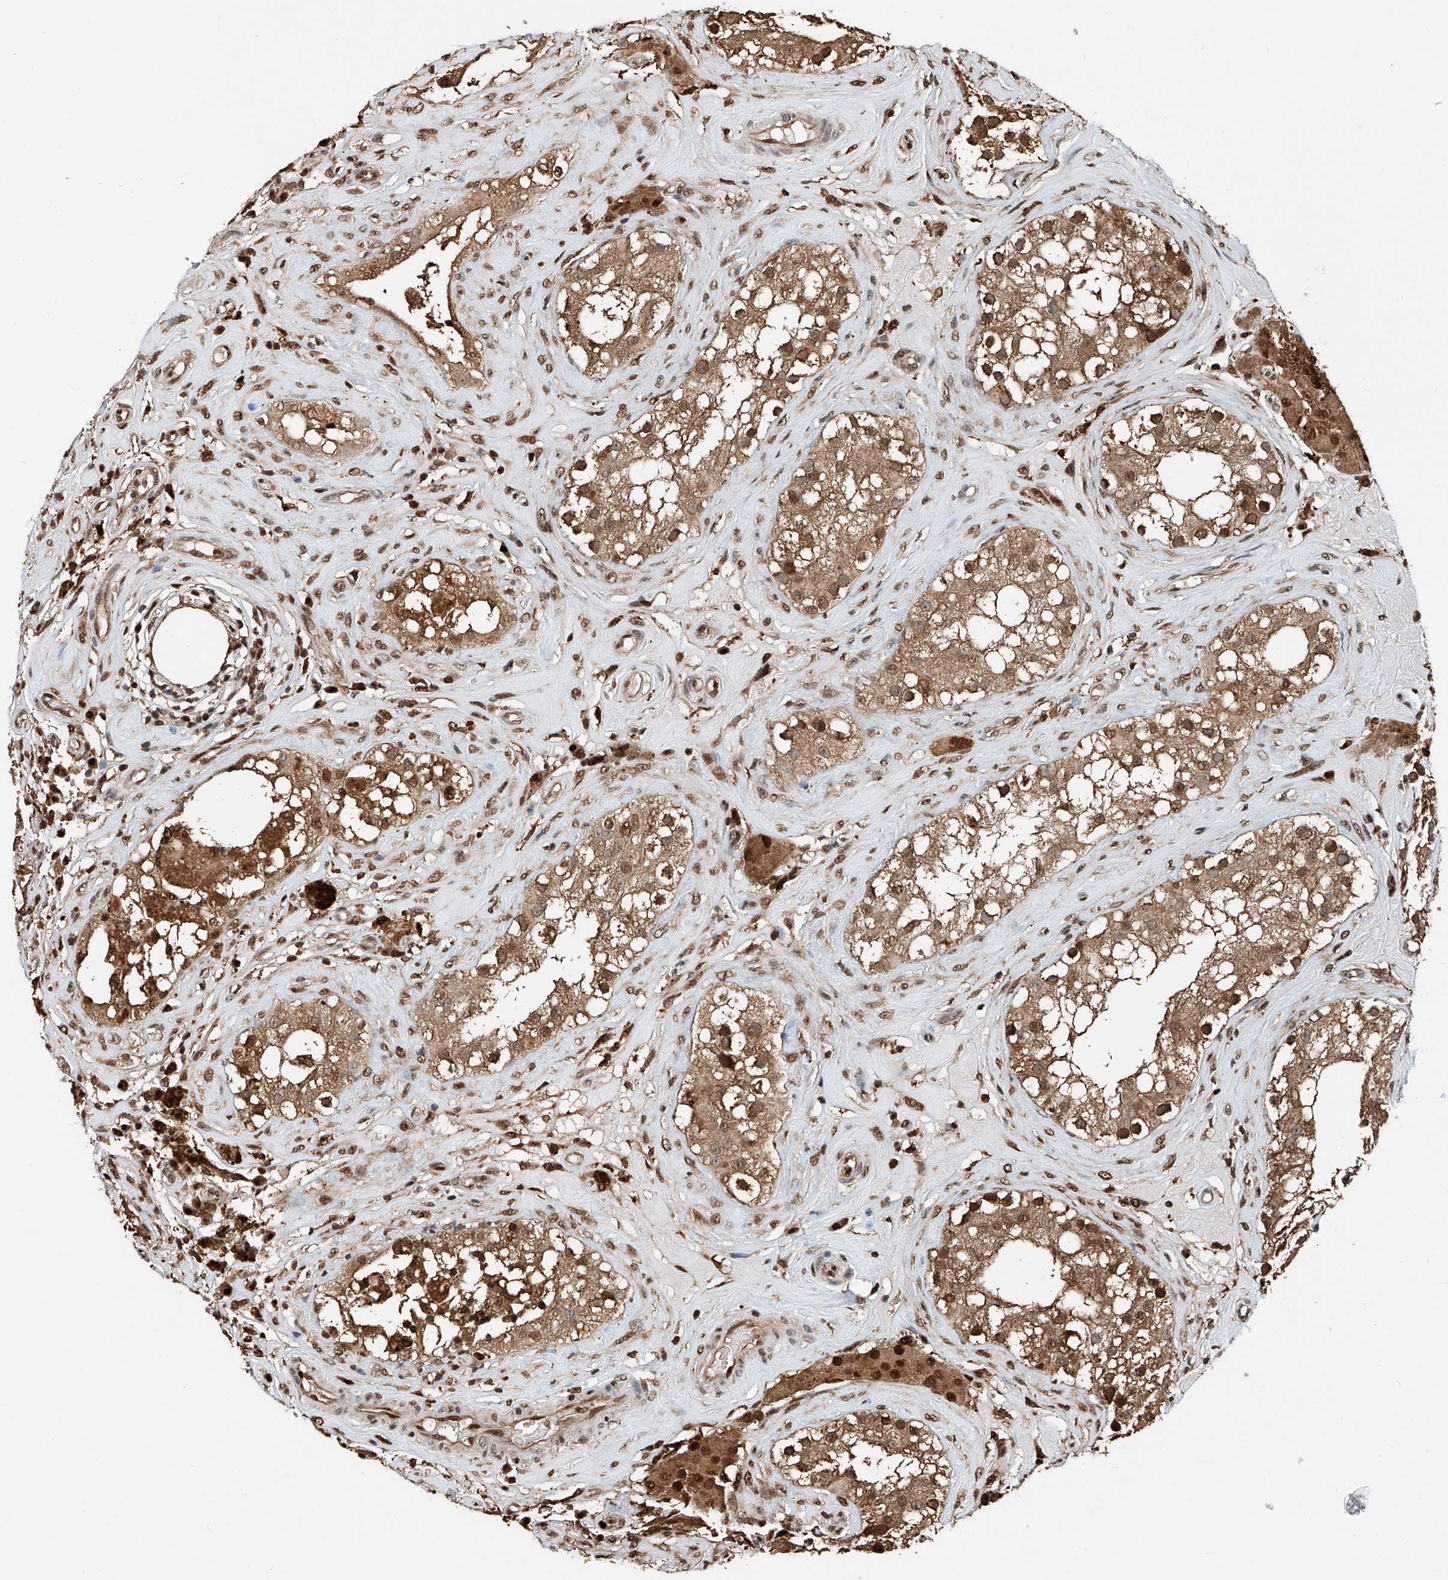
{"staining": {"intensity": "moderate", "quantity": ">75%", "location": "cytoplasmic/membranous,nuclear"}, "tissue": "testis", "cell_type": "Cells in seminiferous ducts", "image_type": "normal", "snomed": [{"axis": "morphology", "description": "Normal tissue, NOS"}, {"axis": "topography", "description": "Testis"}], "caption": "A photomicrograph of testis stained for a protein reveals moderate cytoplasmic/membranous,nuclear brown staining in cells in seminiferous ducts.", "gene": "RMND1", "patient": {"sex": "male", "age": 84}}